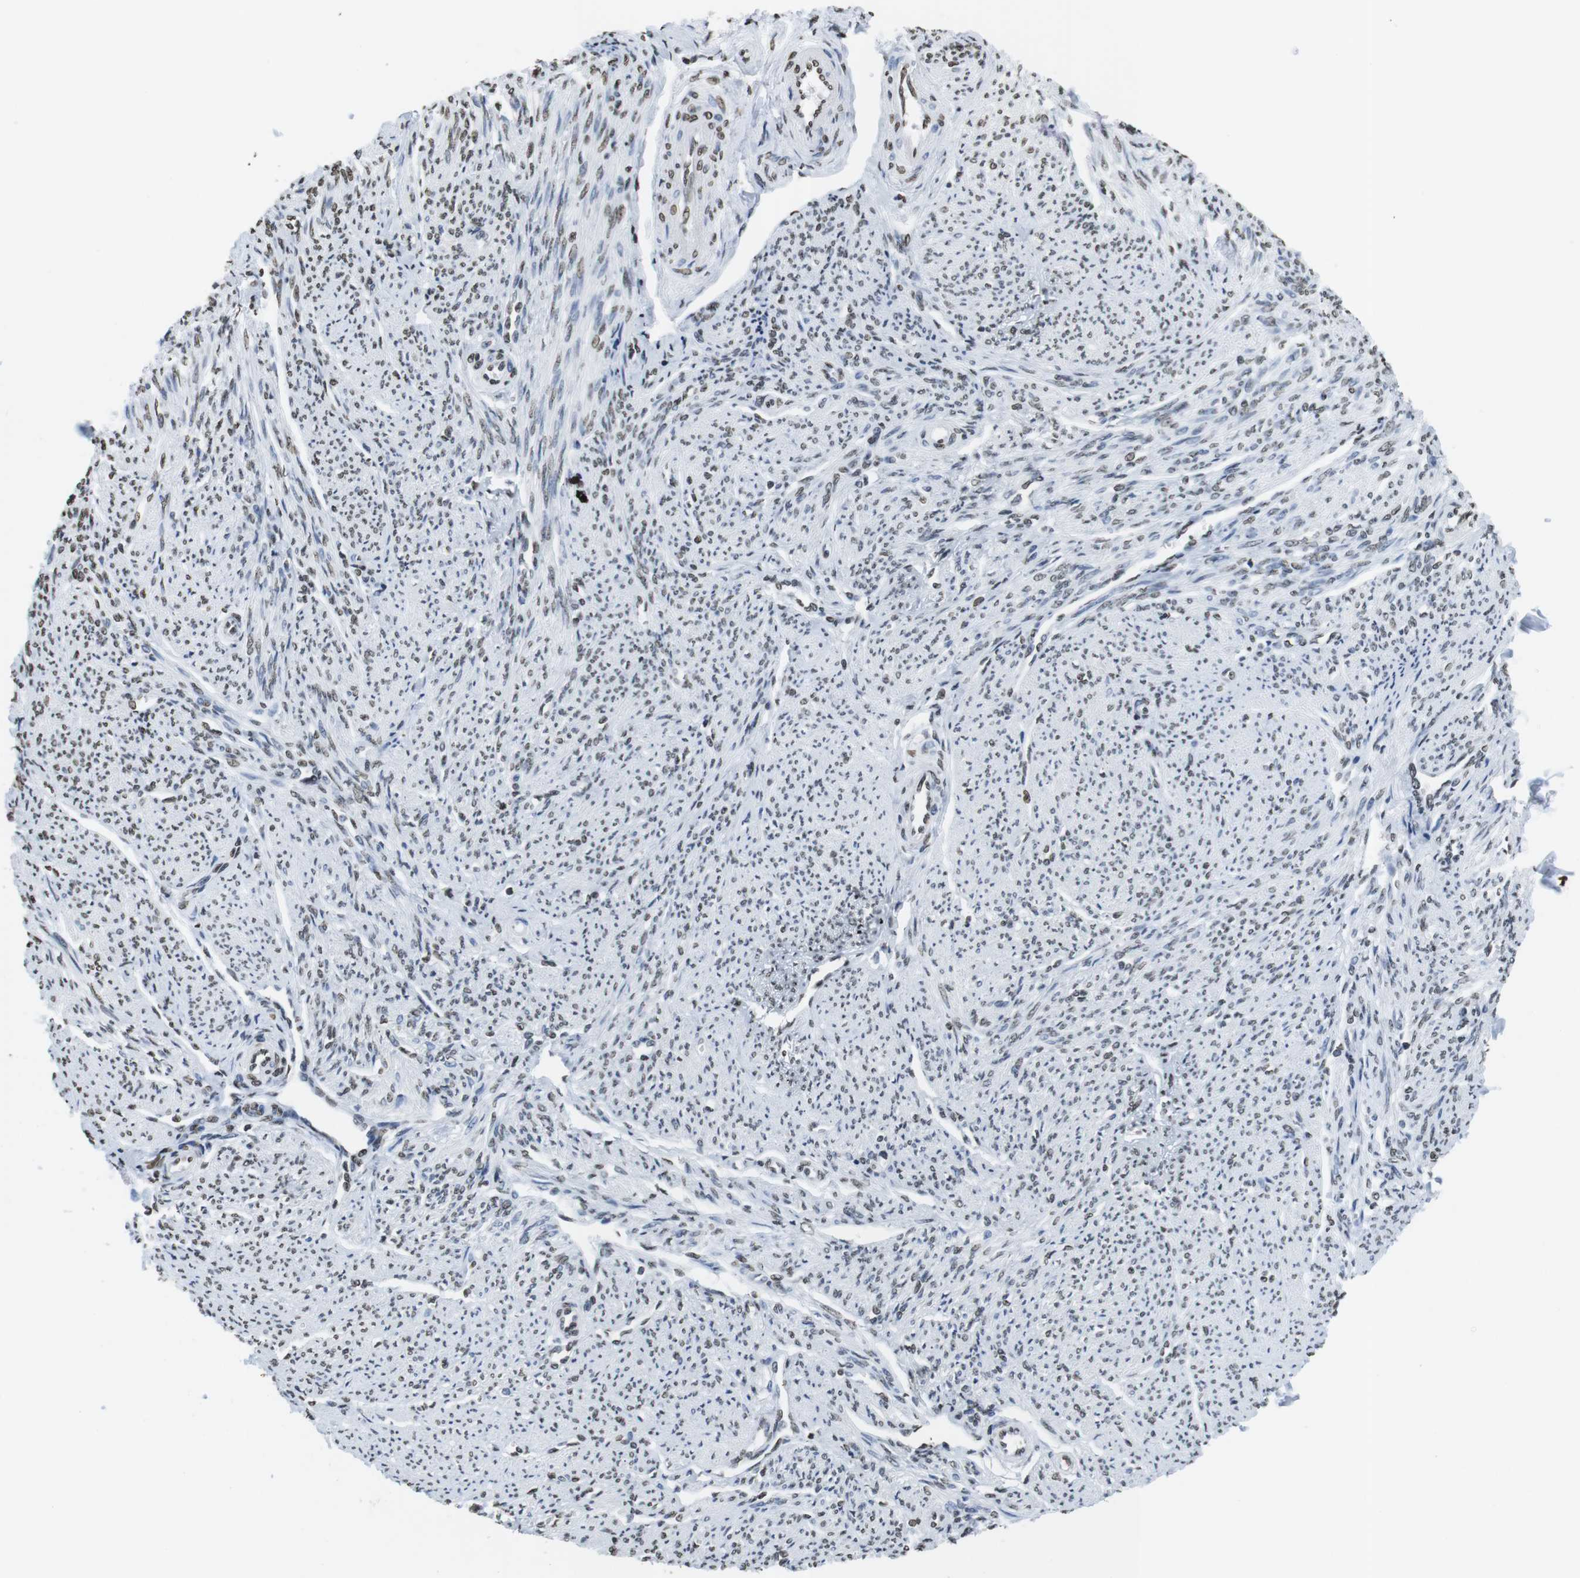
{"staining": {"intensity": "weak", "quantity": "25%-75%", "location": "nuclear"}, "tissue": "smooth muscle", "cell_type": "Smooth muscle cells", "image_type": "normal", "snomed": [{"axis": "morphology", "description": "Normal tissue, NOS"}, {"axis": "topography", "description": "Smooth muscle"}], "caption": "Brown immunohistochemical staining in normal smooth muscle demonstrates weak nuclear positivity in approximately 25%-75% of smooth muscle cells.", "gene": "BSX", "patient": {"sex": "female", "age": 65}}